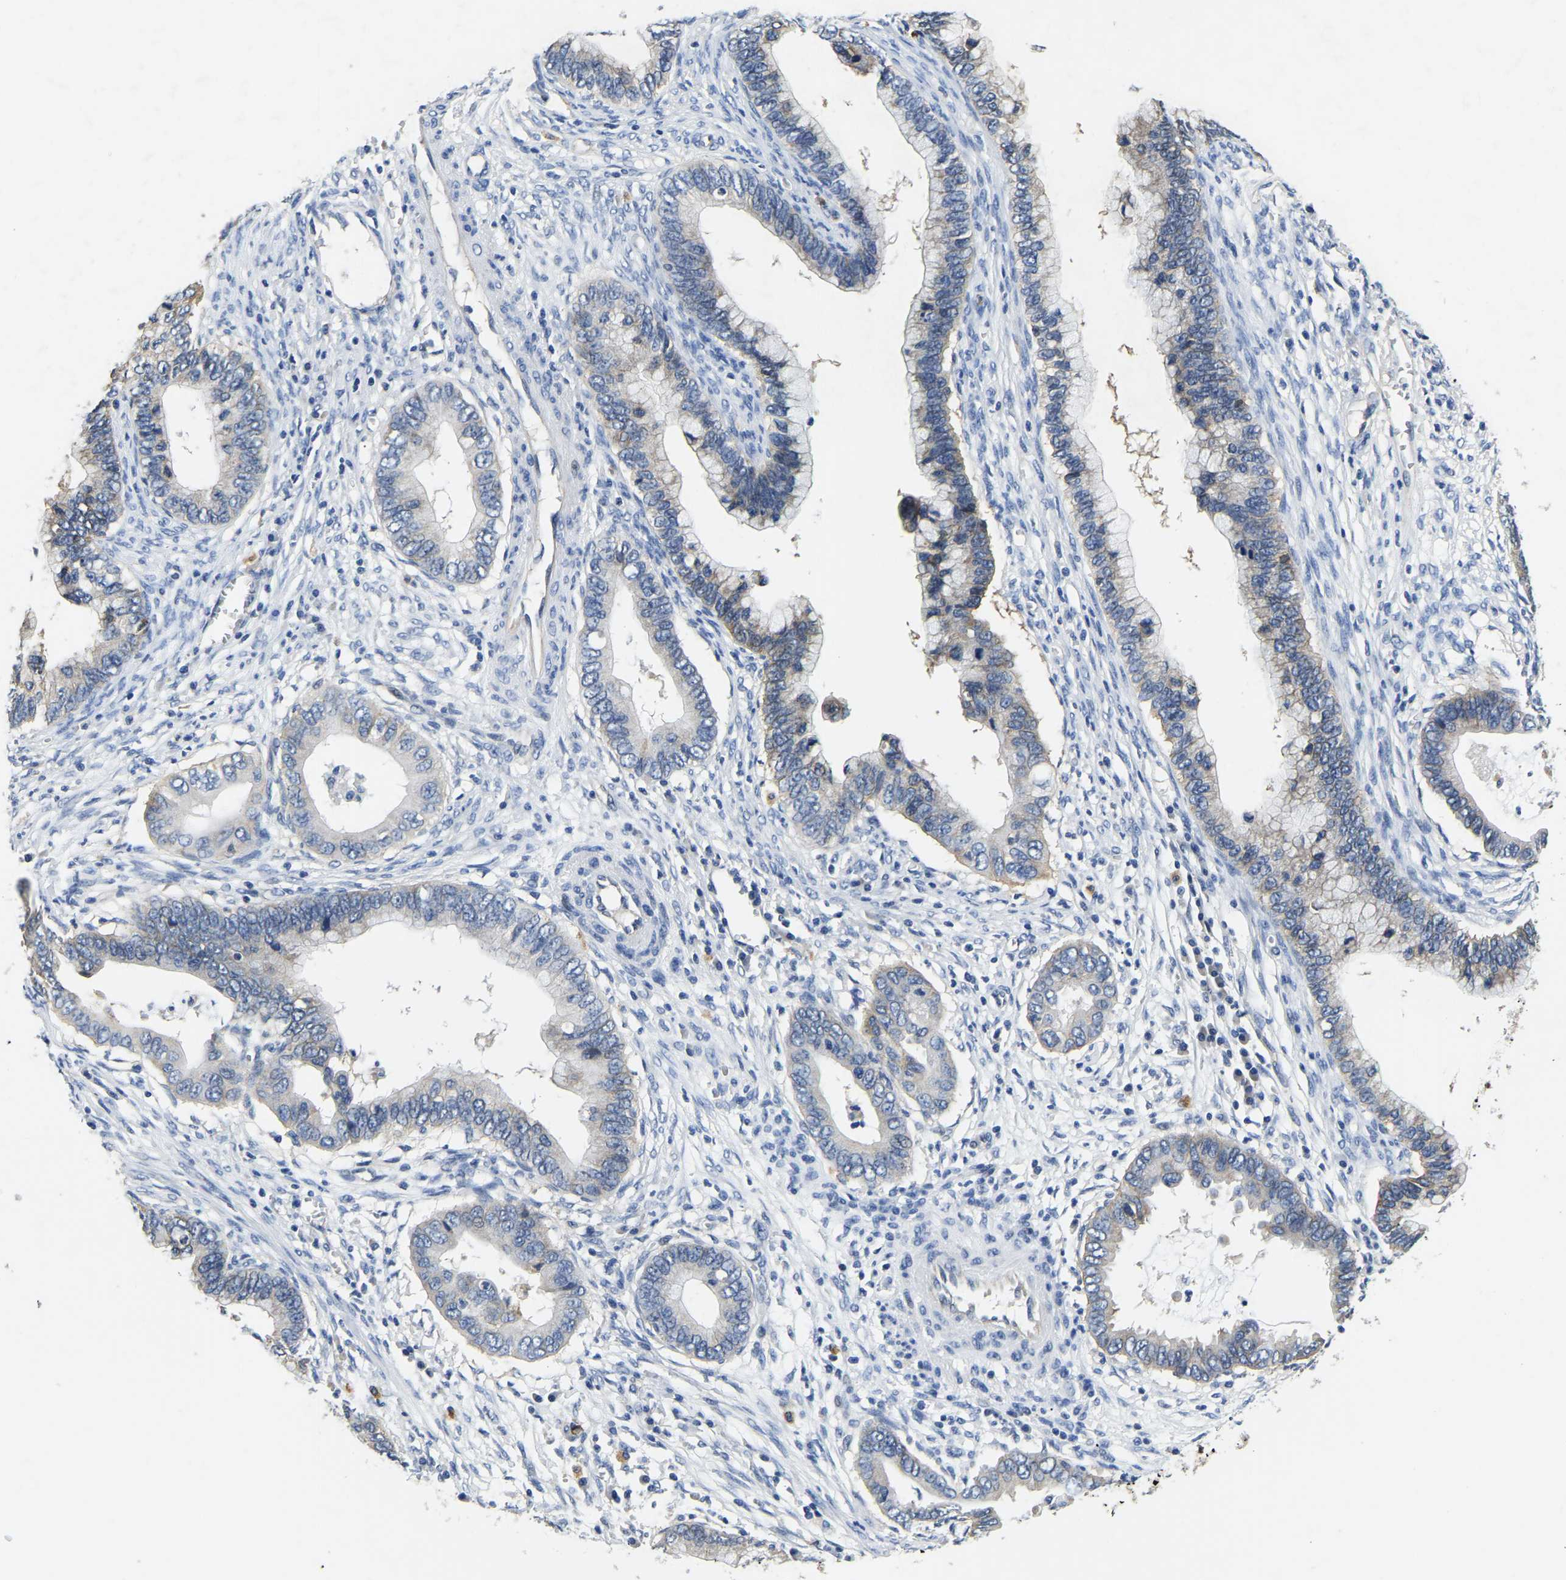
{"staining": {"intensity": "moderate", "quantity": "<25%", "location": "cytoplasmic/membranous"}, "tissue": "cervical cancer", "cell_type": "Tumor cells", "image_type": "cancer", "snomed": [{"axis": "morphology", "description": "Adenocarcinoma, NOS"}, {"axis": "topography", "description": "Cervix"}], "caption": "Moderate cytoplasmic/membranous positivity is identified in about <25% of tumor cells in cervical cancer (adenocarcinoma).", "gene": "ITGA2", "patient": {"sex": "female", "age": 44}}